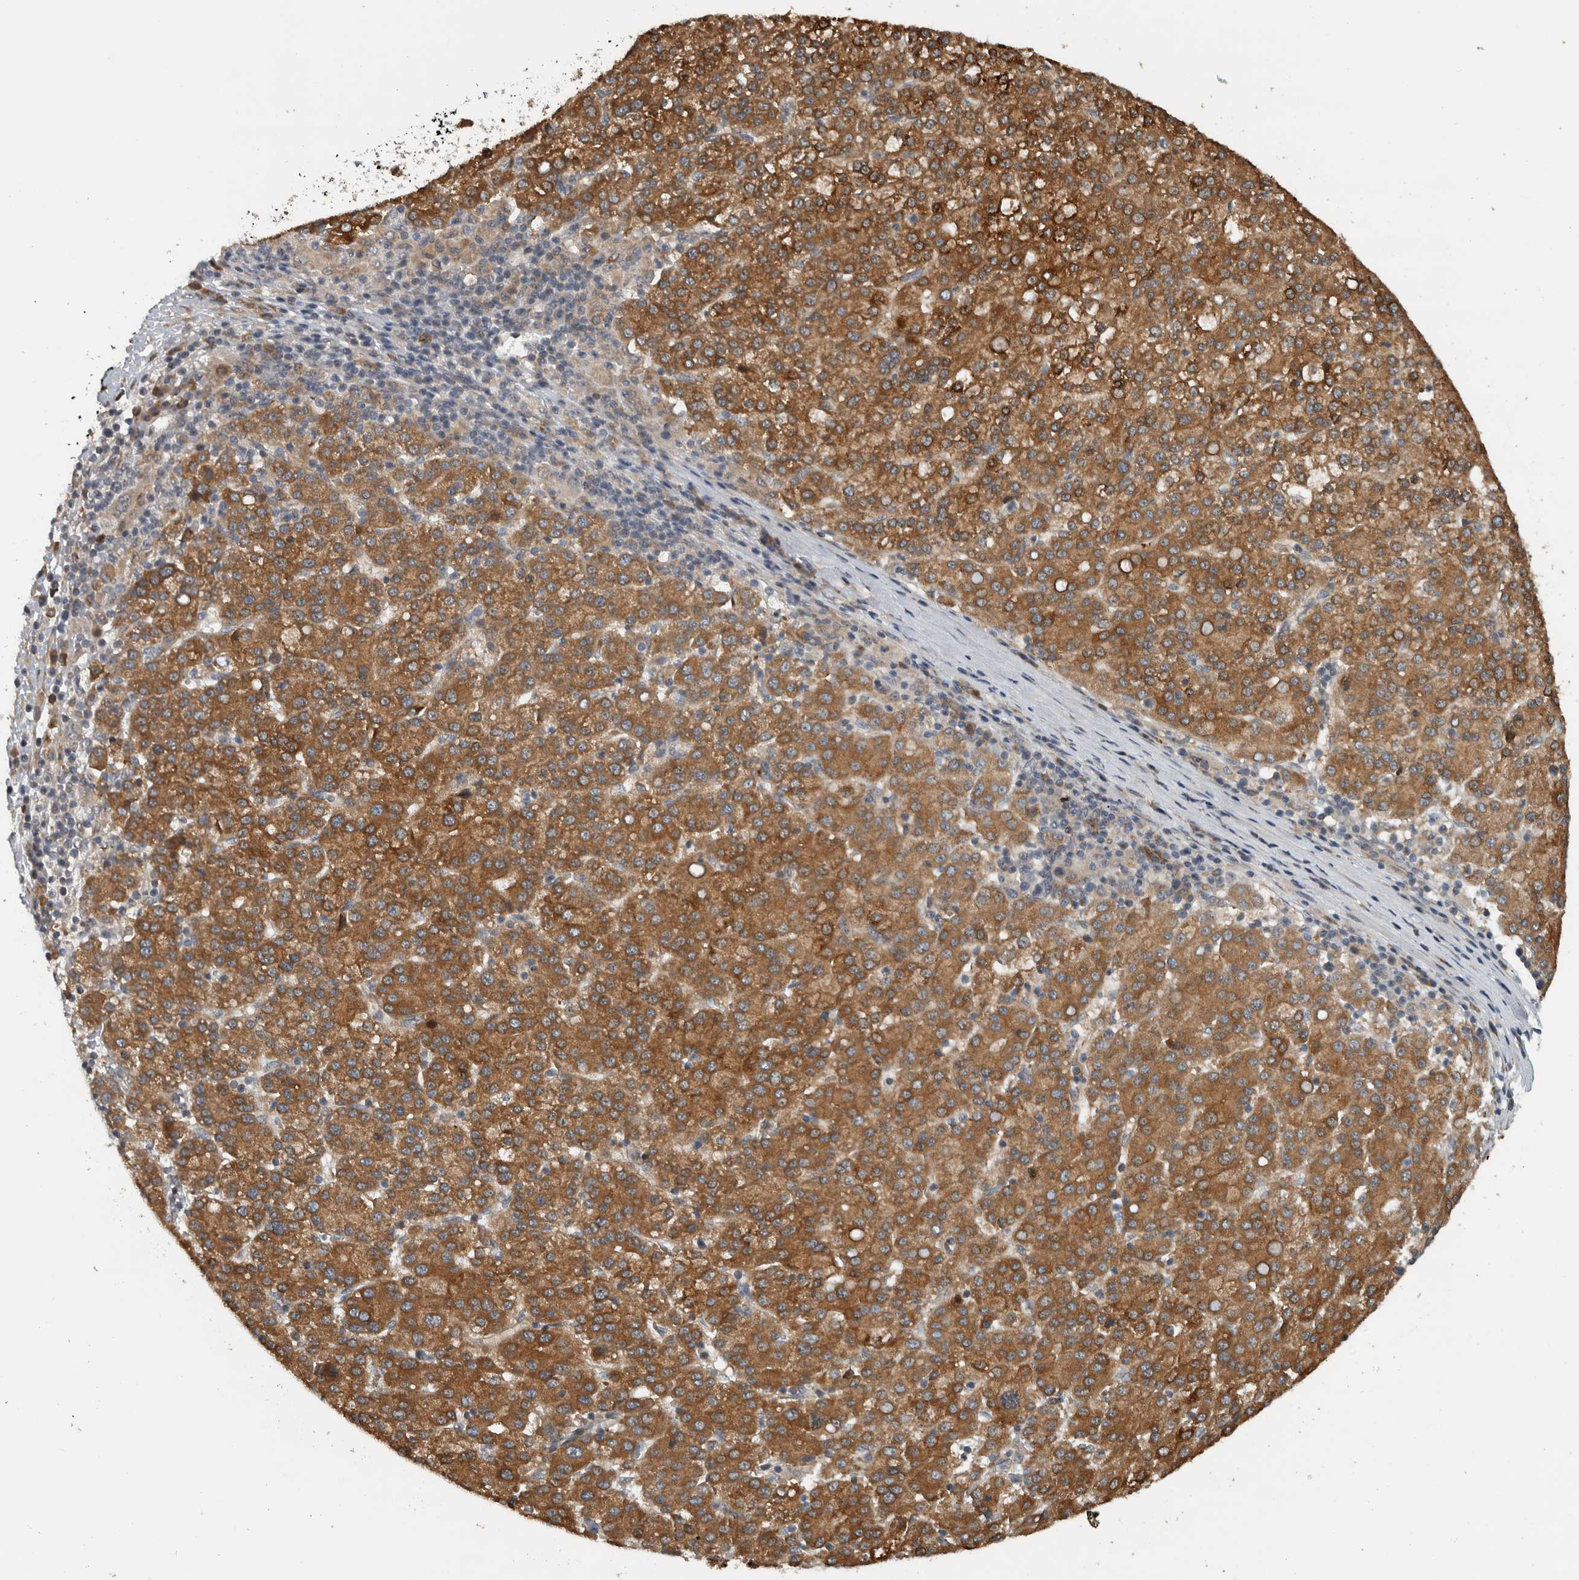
{"staining": {"intensity": "moderate", "quantity": ">75%", "location": "cytoplasmic/membranous"}, "tissue": "liver cancer", "cell_type": "Tumor cells", "image_type": "cancer", "snomed": [{"axis": "morphology", "description": "Carcinoma, Hepatocellular, NOS"}, {"axis": "topography", "description": "Liver"}], "caption": "There is medium levels of moderate cytoplasmic/membranous positivity in tumor cells of liver cancer (hepatocellular carcinoma), as demonstrated by immunohistochemical staining (brown color).", "gene": "GPR137B", "patient": {"sex": "female", "age": 58}}